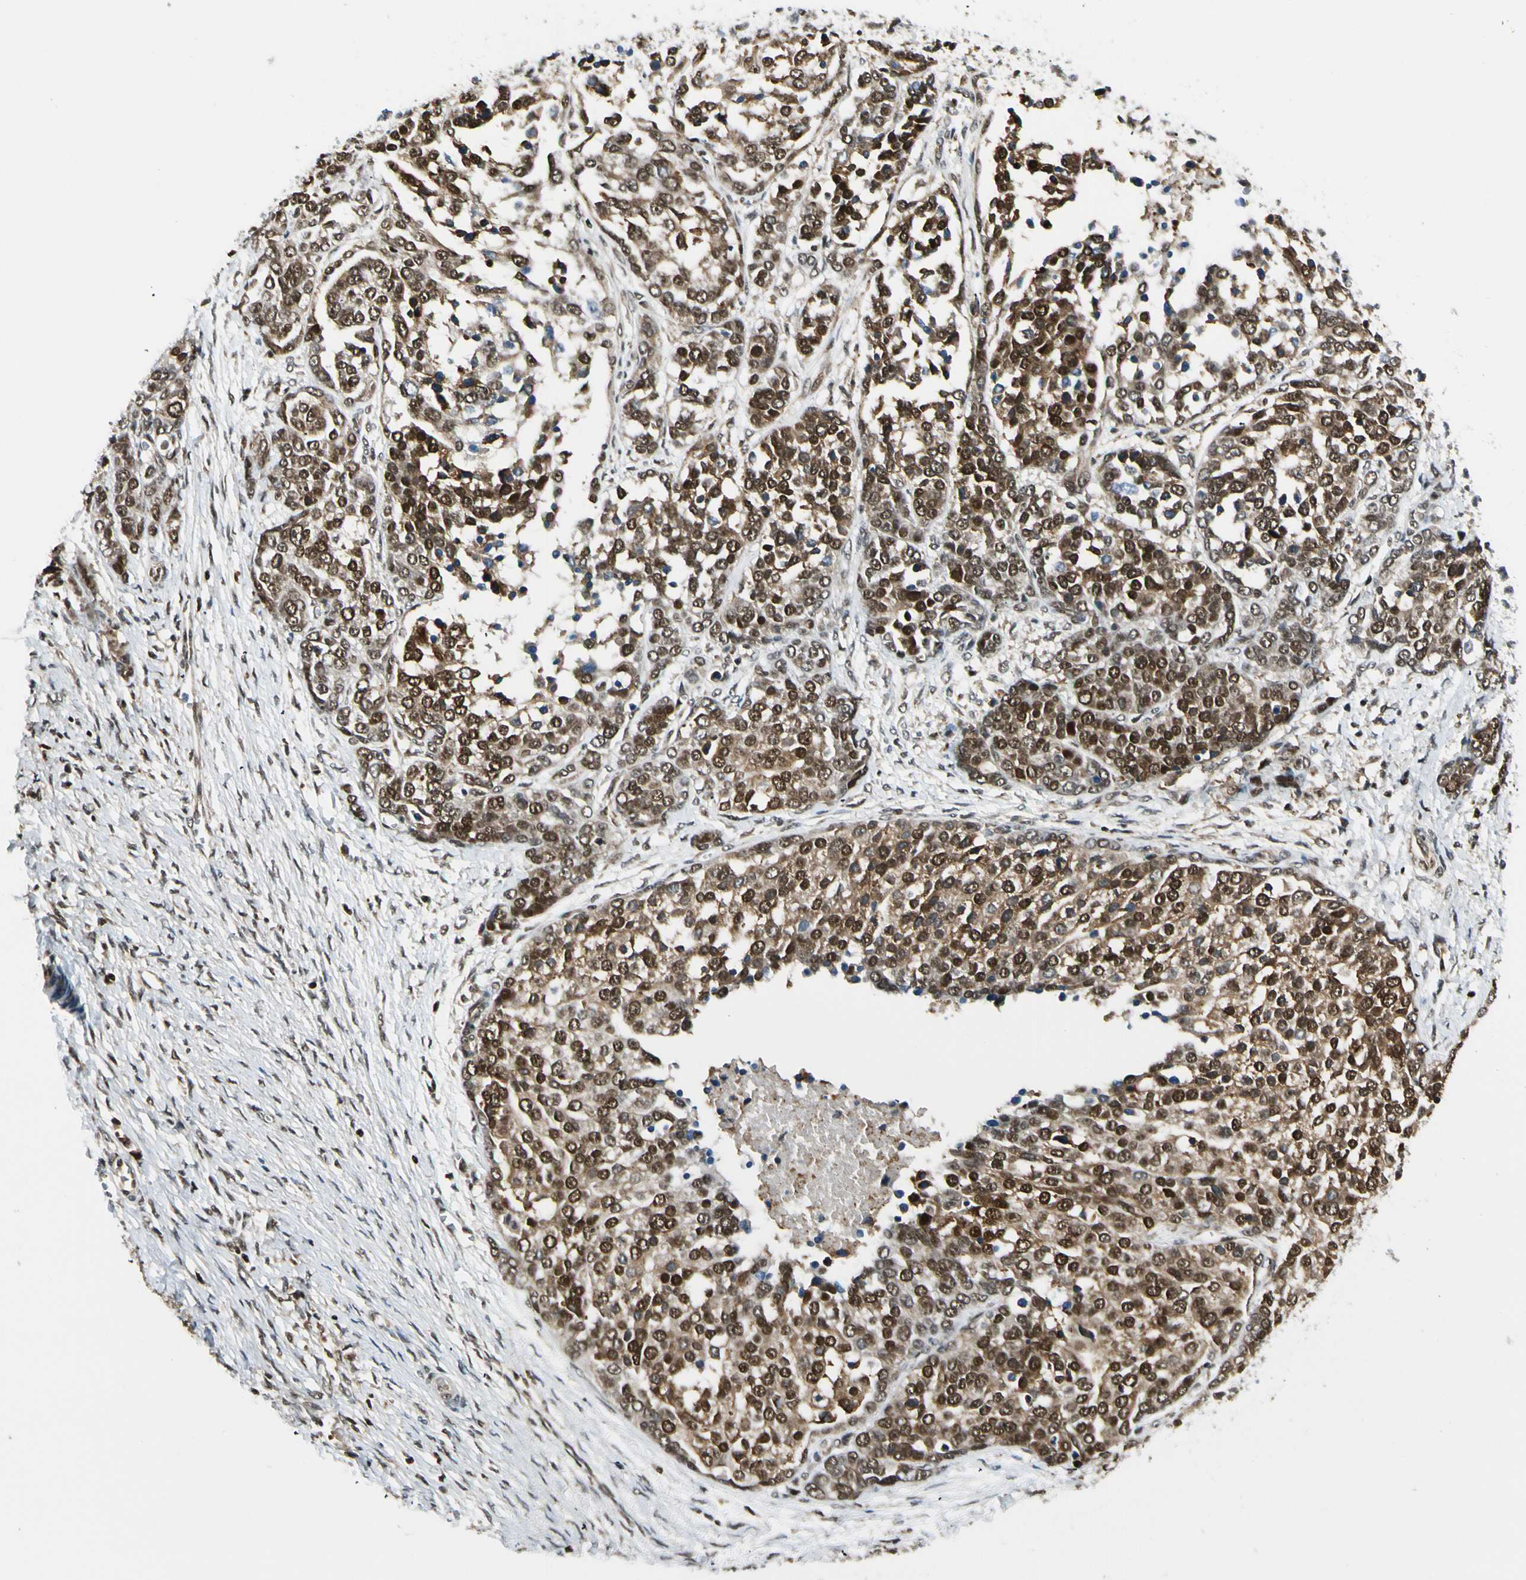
{"staining": {"intensity": "strong", "quantity": ">75%", "location": "cytoplasmic/membranous,nuclear"}, "tissue": "ovarian cancer", "cell_type": "Tumor cells", "image_type": "cancer", "snomed": [{"axis": "morphology", "description": "Cystadenocarcinoma, serous, NOS"}, {"axis": "topography", "description": "Ovary"}], "caption": "Ovarian serous cystadenocarcinoma stained with a brown dye displays strong cytoplasmic/membranous and nuclear positive positivity in approximately >75% of tumor cells.", "gene": "DAXX", "patient": {"sex": "female", "age": 44}}